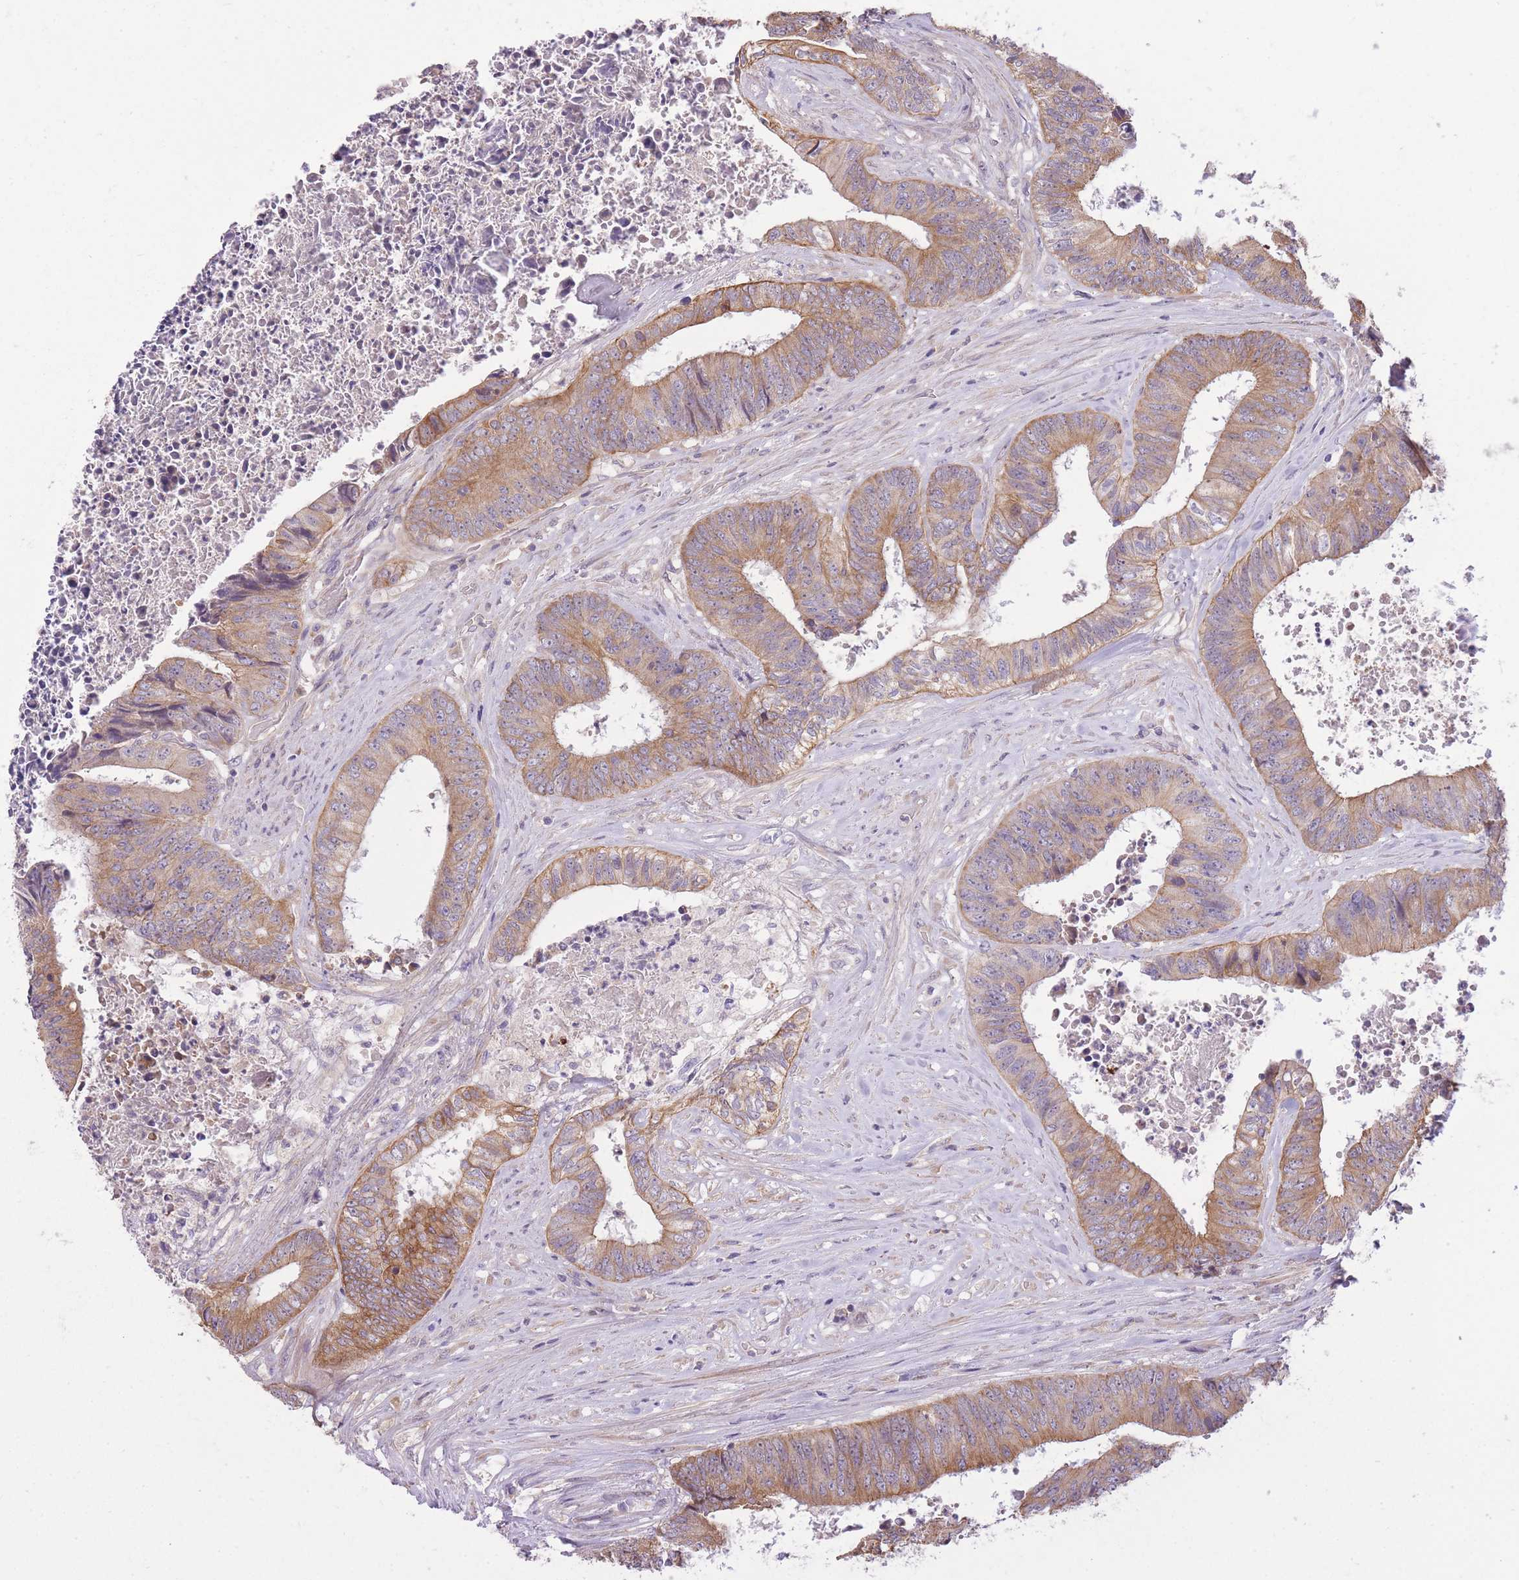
{"staining": {"intensity": "moderate", "quantity": ">75%", "location": "cytoplasmic/membranous"}, "tissue": "colorectal cancer", "cell_type": "Tumor cells", "image_type": "cancer", "snomed": [{"axis": "morphology", "description": "Adenocarcinoma, NOS"}, {"axis": "topography", "description": "Rectum"}], "caption": "Immunohistochemistry (IHC) micrograph of neoplastic tissue: colorectal cancer stained using IHC demonstrates medium levels of moderate protein expression localized specifically in the cytoplasmic/membranous of tumor cells, appearing as a cytoplasmic/membranous brown color.", "gene": "REV1", "patient": {"sex": "male", "age": 72}}